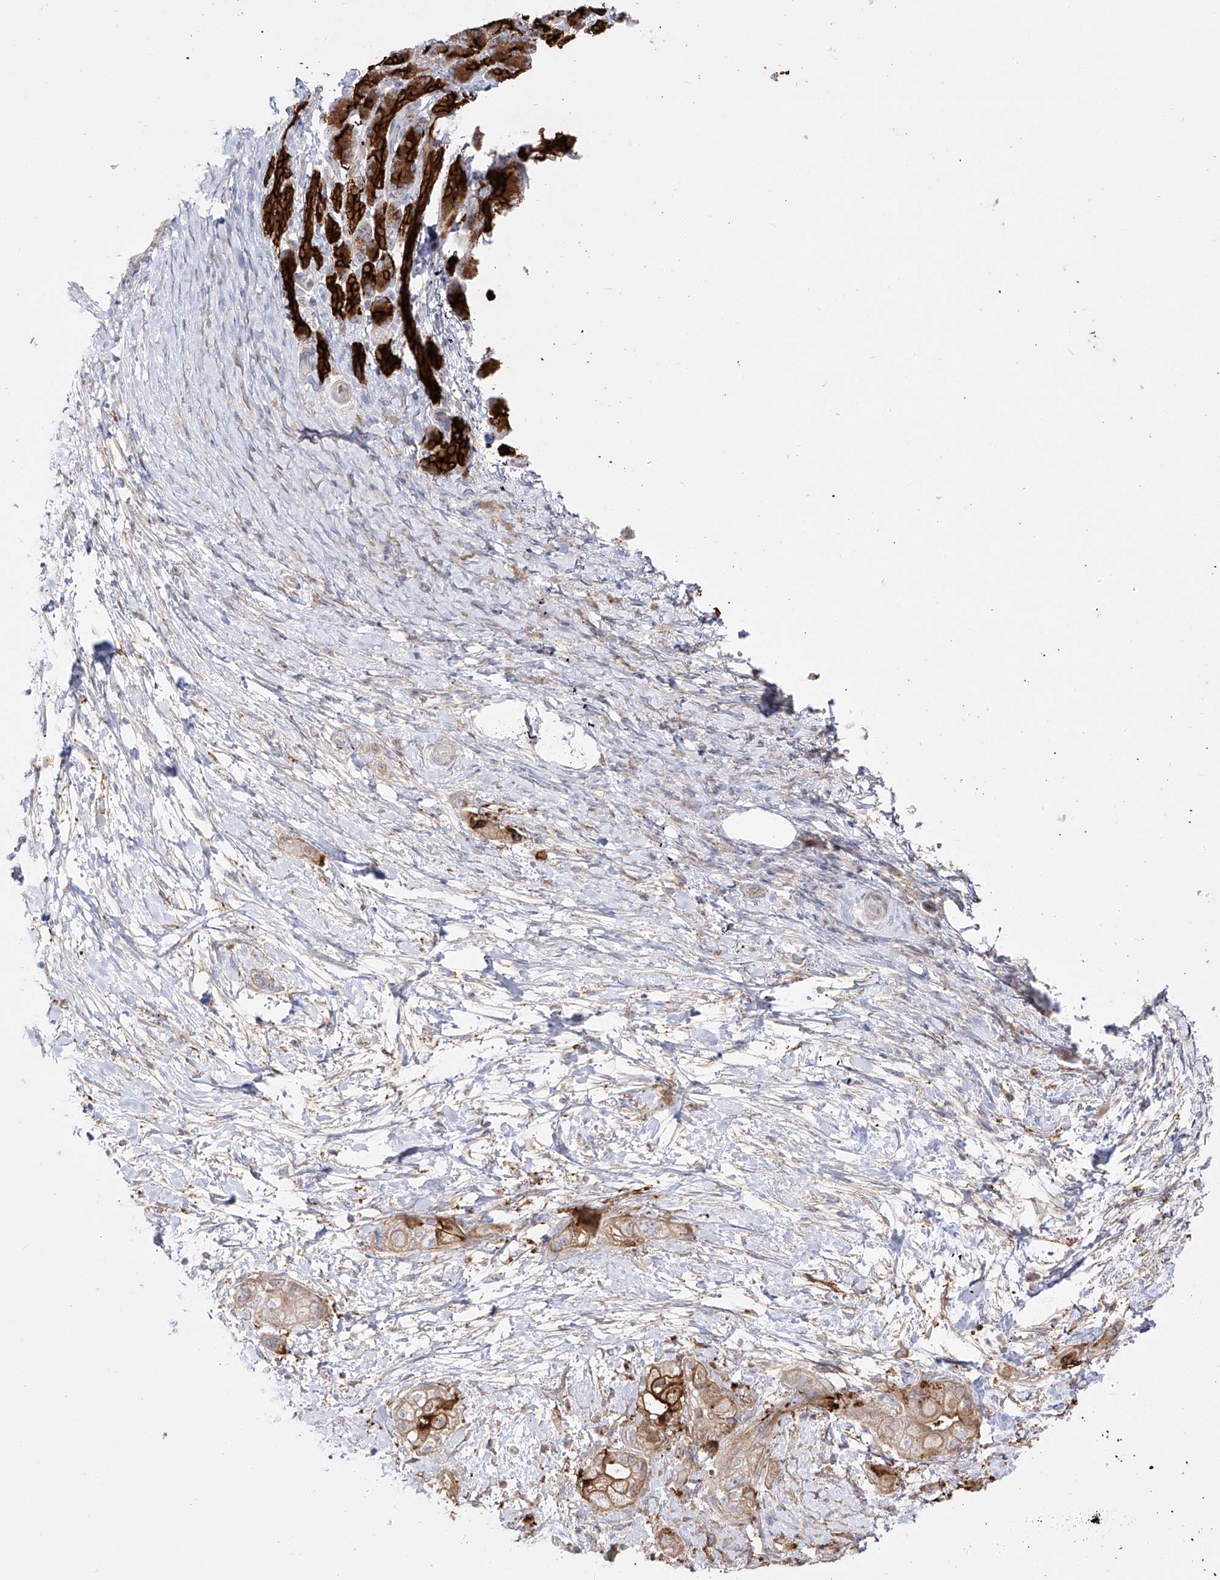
{"staining": {"intensity": "moderate", "quantity": ">75%", "location": "cytoplasmic/membranous"}, "tissue": "pancreatic cancer", "cell_type": "Tumor cells", "image_type": "cancer", "snomed": [{"axis": "morphology", "description": "Adenocarcinoma, NOS"}, {"axis": "topography", "description": "Pancreas"}], "caption": "DAB (3,3'-diaminobenzidine) immunohistochemical staining of pancreatic adenocarcinoma reveals moderate cytoplasmic/membranous protein staining in approximately >75% of tumor cells.", "gene": "ZGRF1", "patient": {"sex": "male", "age": 58}}